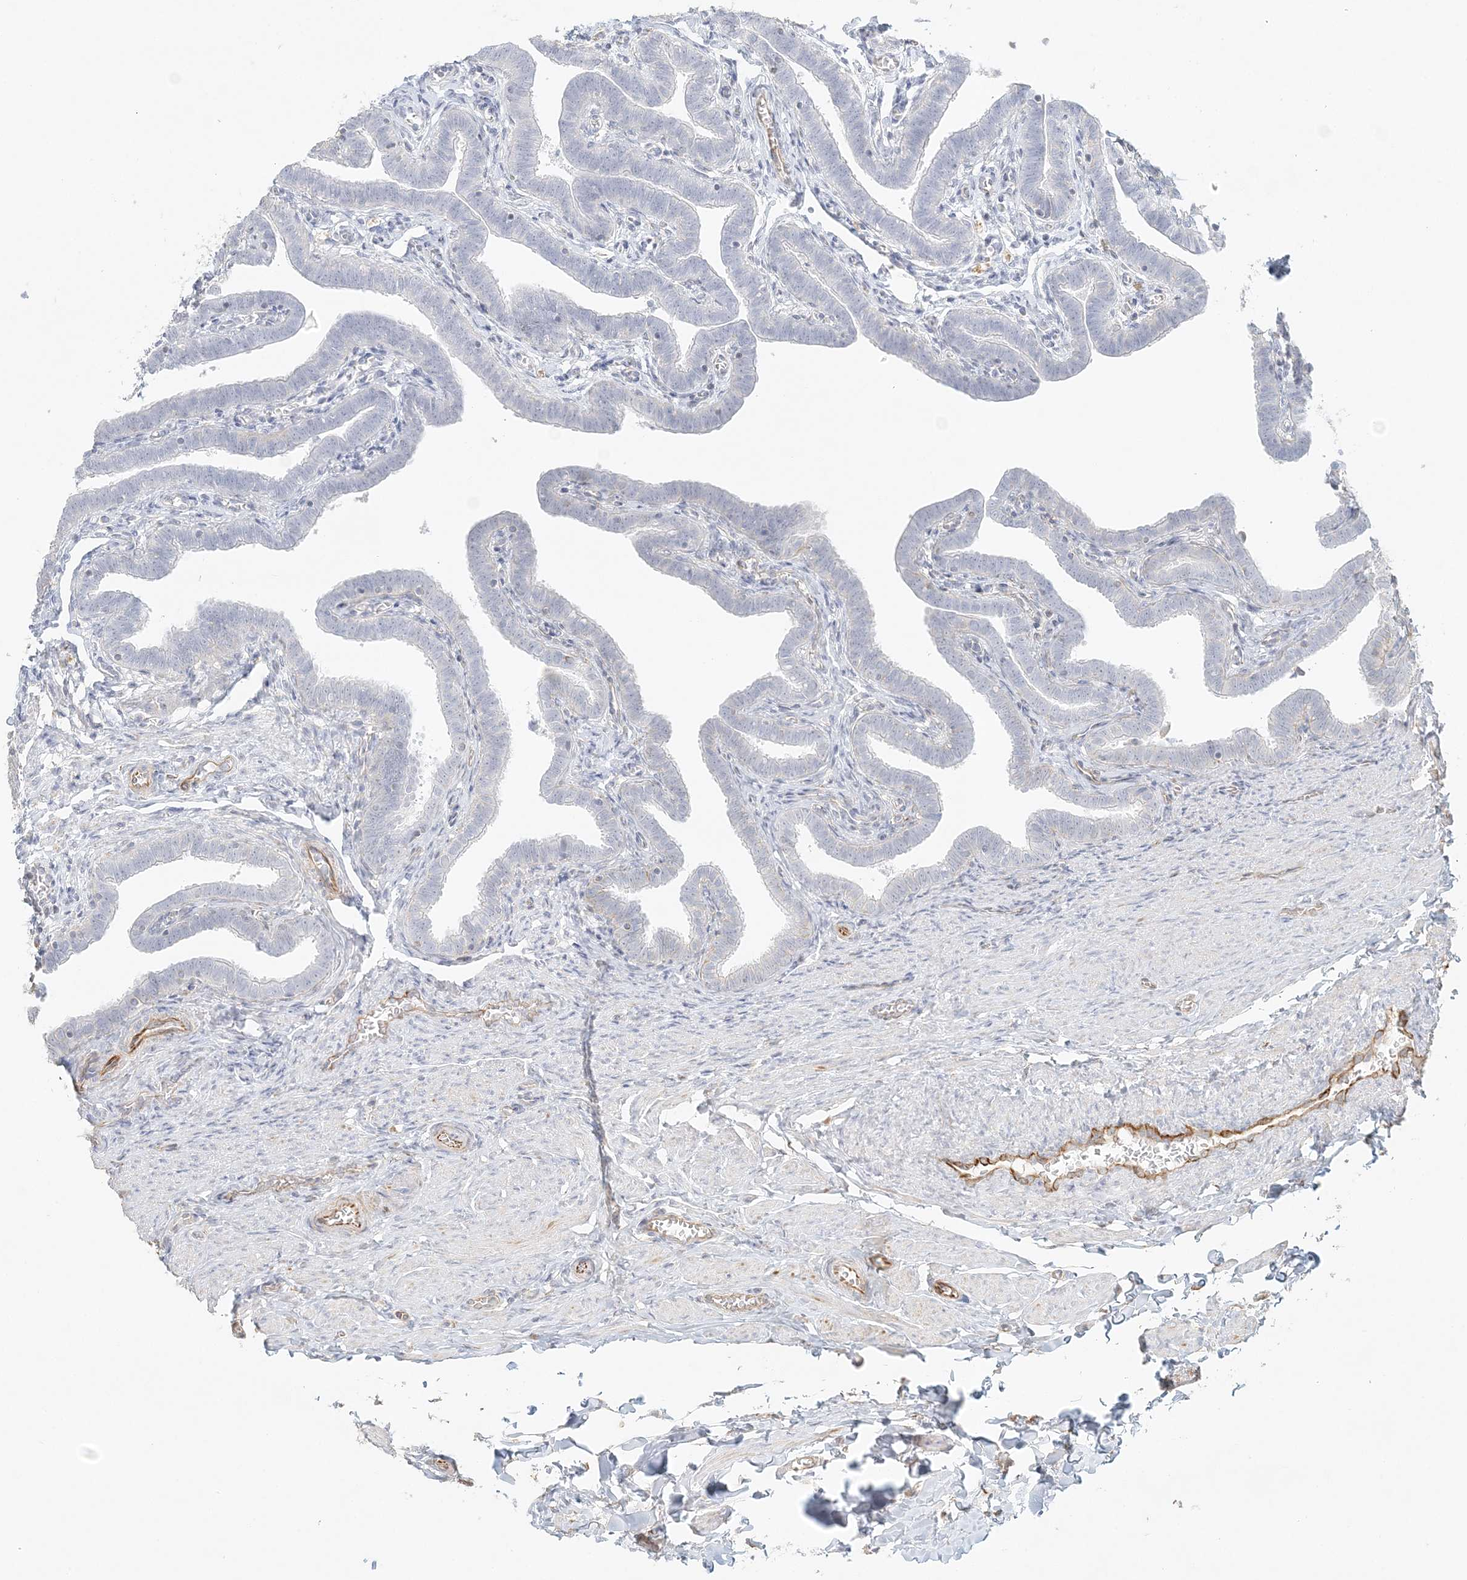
{"staining": {"intensity": "negative", "quantity": "none", "location": "none"}, "tissue": "fallopian tube", "cell_type": "Glandular cells", "image_type": "normal", "snomed": [{"axis": "morphology", "description": "Normal tissue, NOS"}, {"axis": "topography", "description": "Fallopian tube"}], "caption": "High magnification brightfield microscopy of unremarkable fallopian tube stained with DAB (brown) and counterstained with hematoxylin (blue): glandular cells show no significant staining.", "gene": "DMRTB1", "patient": {"sex": "female", "age": 36}}